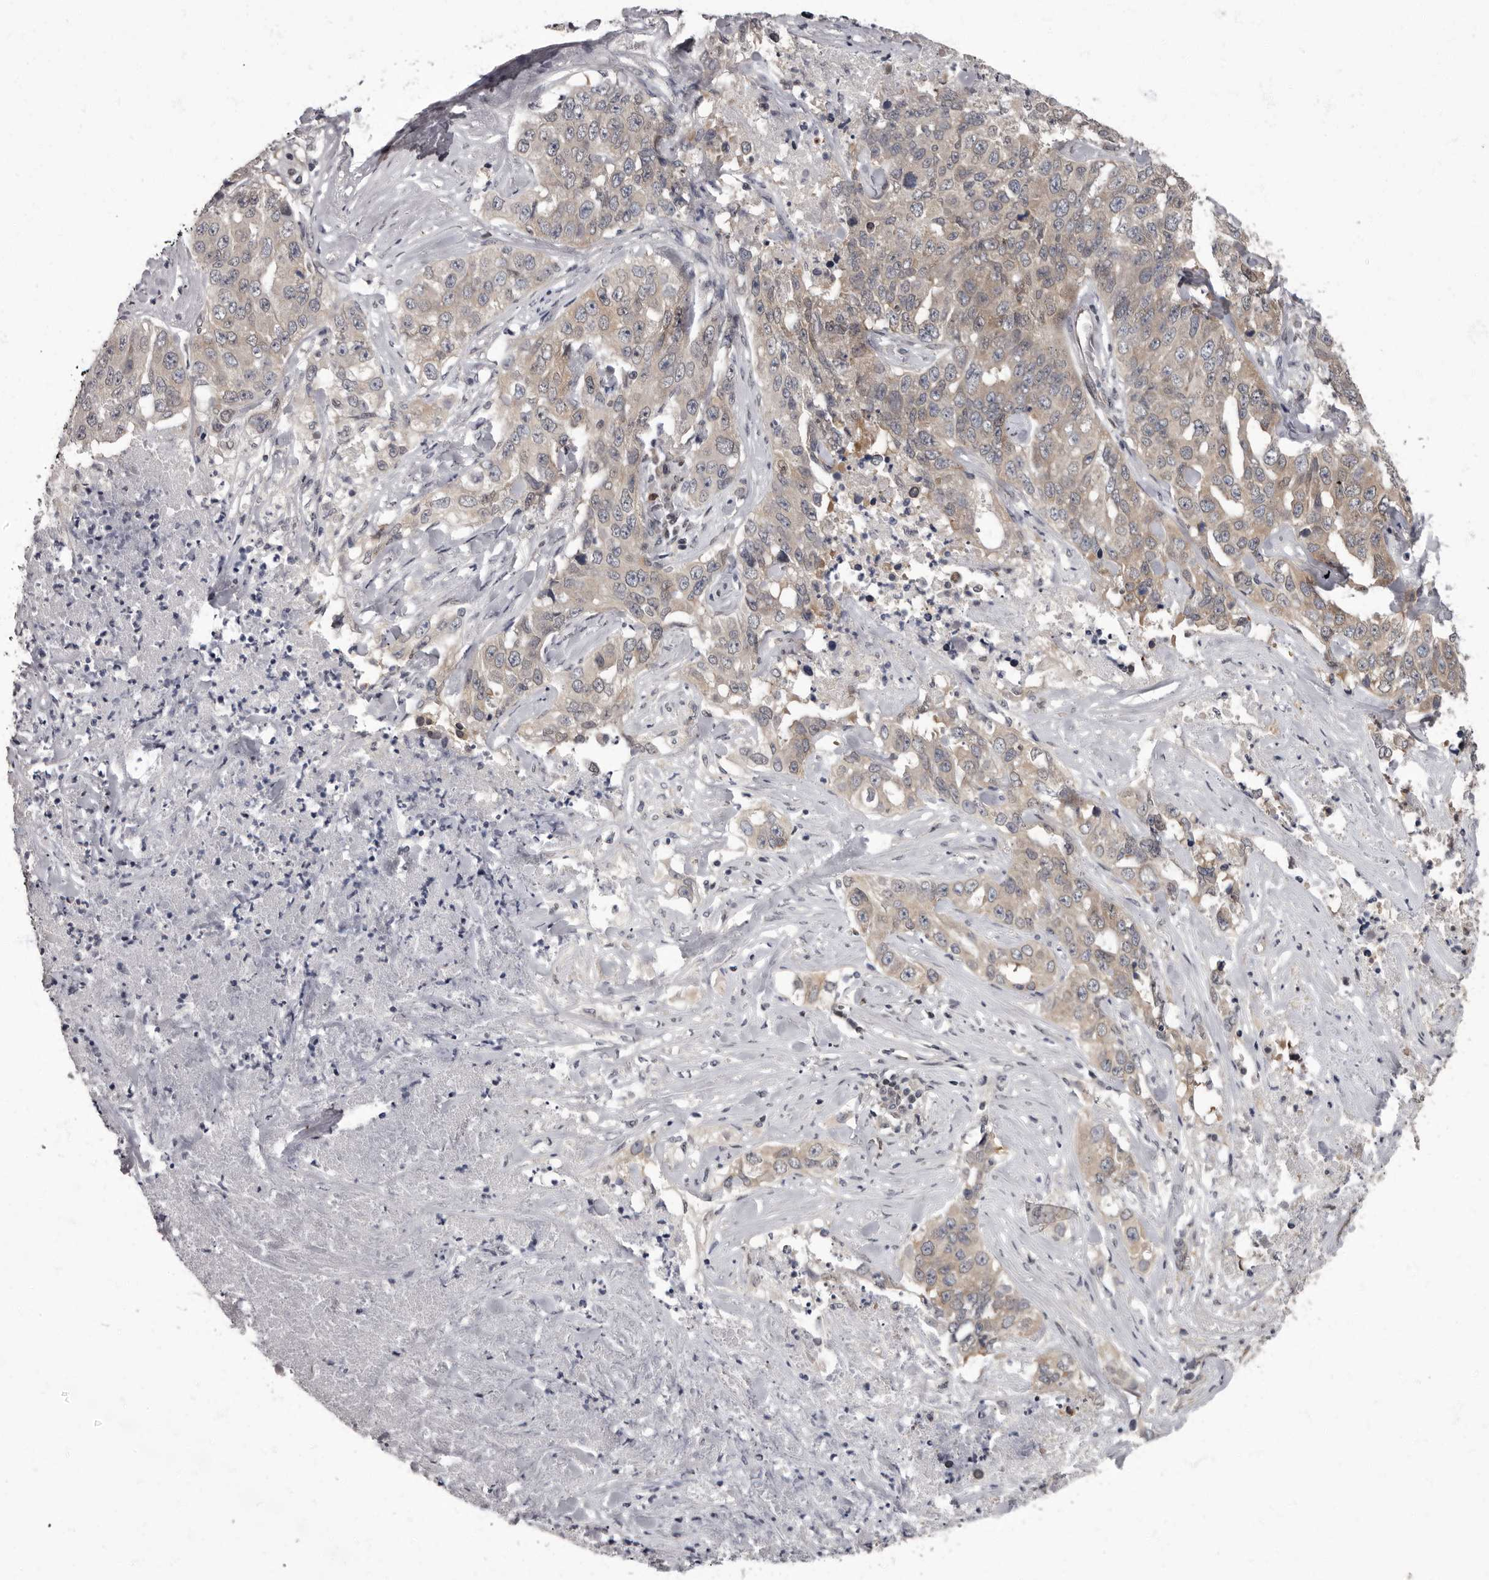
{"staining": {"intensity": "weak", "quantity": "25%-75%", "location": "cytoplasmic/membranous,nuclear"}, "tissue": "lung cancer", "cell_type": "Tumor cells", "image_type": "cancer", "snomed": [{"axis": "morphology", "description": "Adenocarcinoma, NOS"}, {"axis": "topography", "description": "Lung"}], "caption": "Lung cancer (adenocarcinoma) tissue displays weak cytoplasmic/membranous and nuclear staining in about 25%-75% of tumor cells (DAB (3,3'-diaminobenzidine) = brown stain, brightfield microscopy at high magnification).", "gene": "C1orf50", "patient": {"sex": "female", "age": 51}}